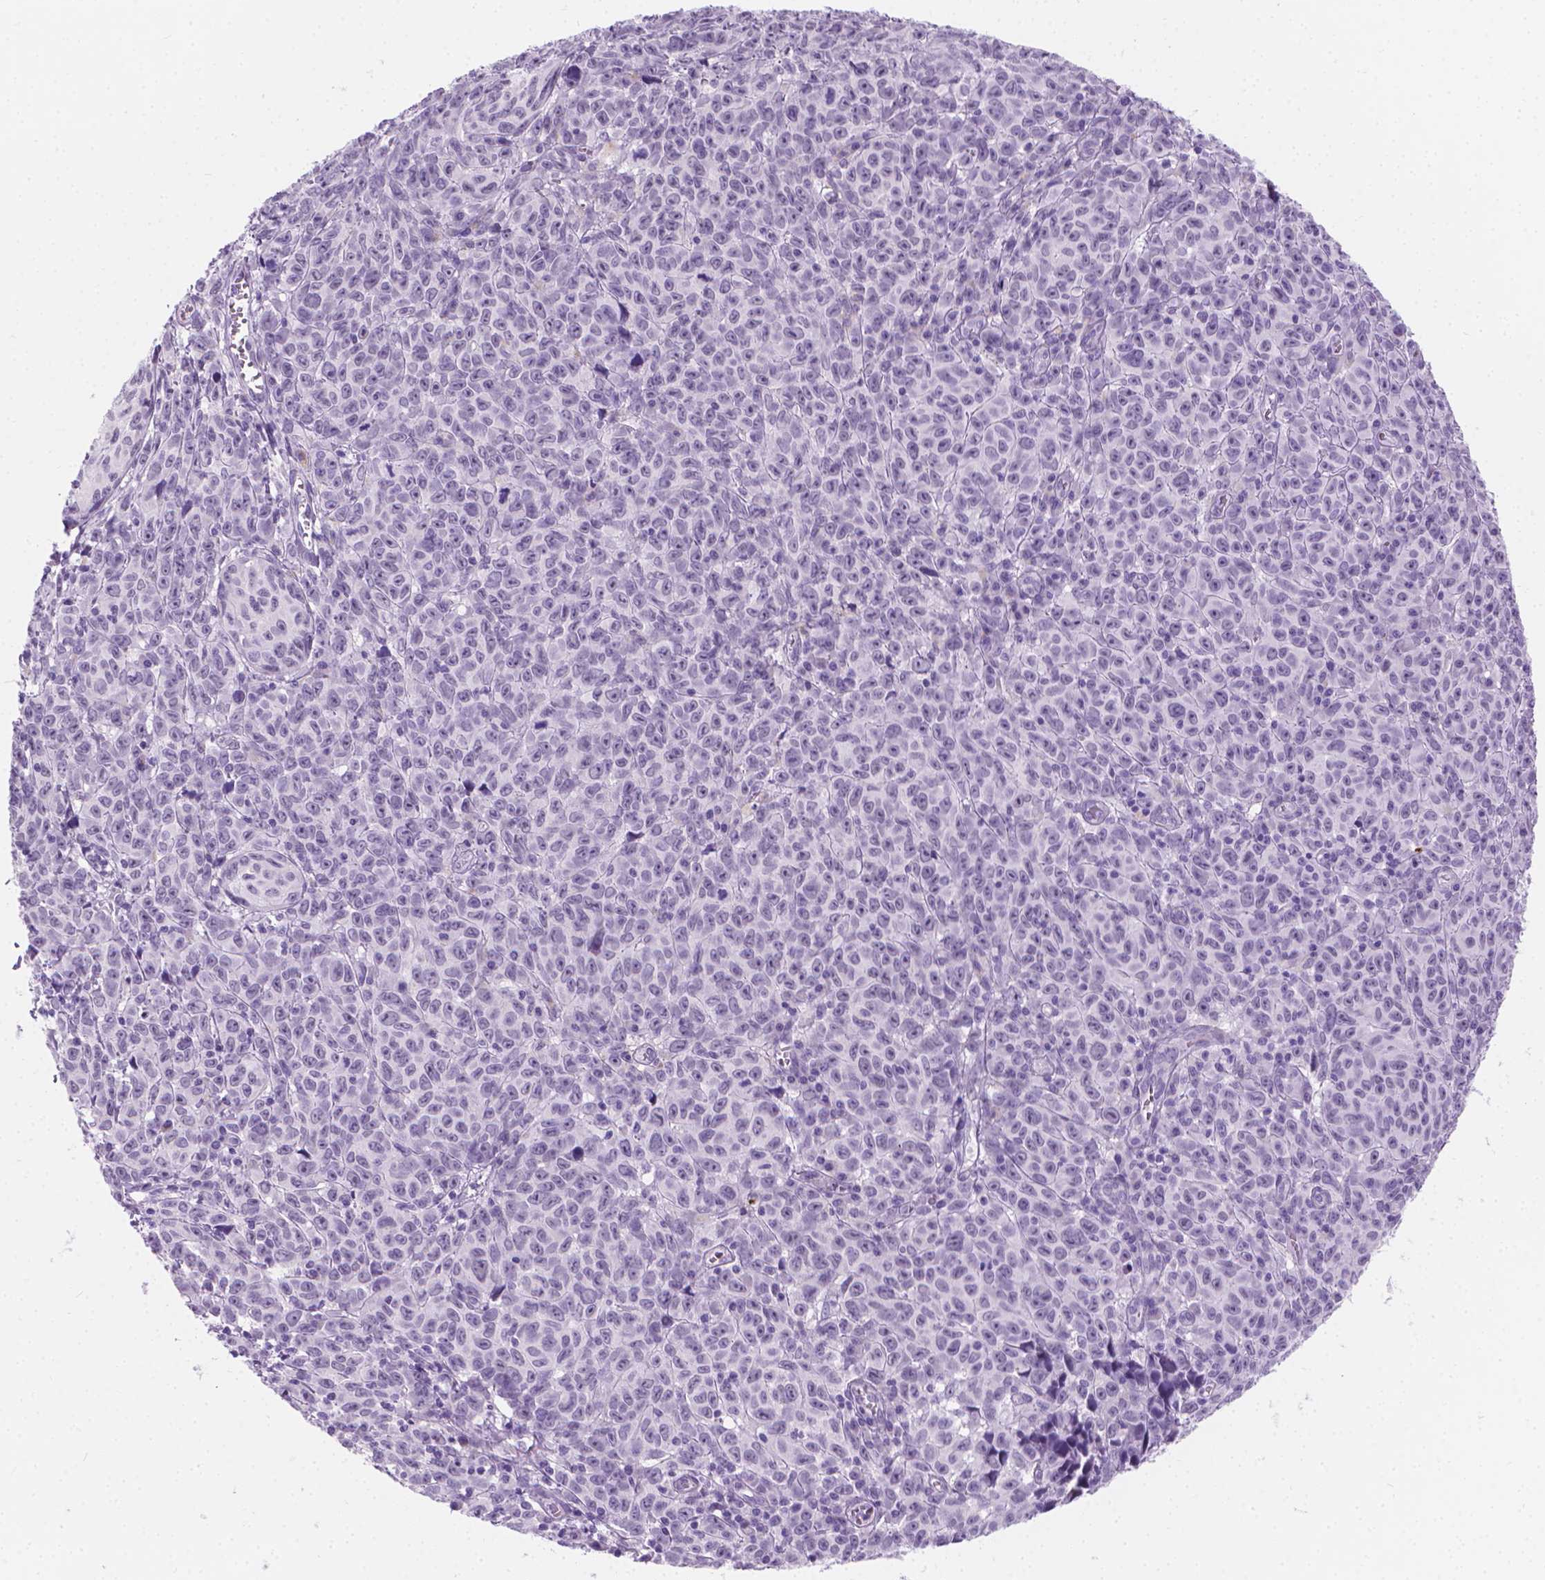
{"staining": {"intensity": "negative", "quantity": "none", "location": "none"}, "tissue": "melanoma", "cell_type": "Tumor cells", "image_type": "cancer", "snomed": [{"axis": "morphology", "description": "Malignant melanoma, NOS"}, {"axis": "topography", "description": "Vulva, labia, clitoris and Bartholin´s gland, NO"}], "caption": "Immunohistochemical staining of melanoma demonstrates no significant expression in tumor cells.", "gene": "CFAP52", "patient": {"sex": "female", "age": 75}}